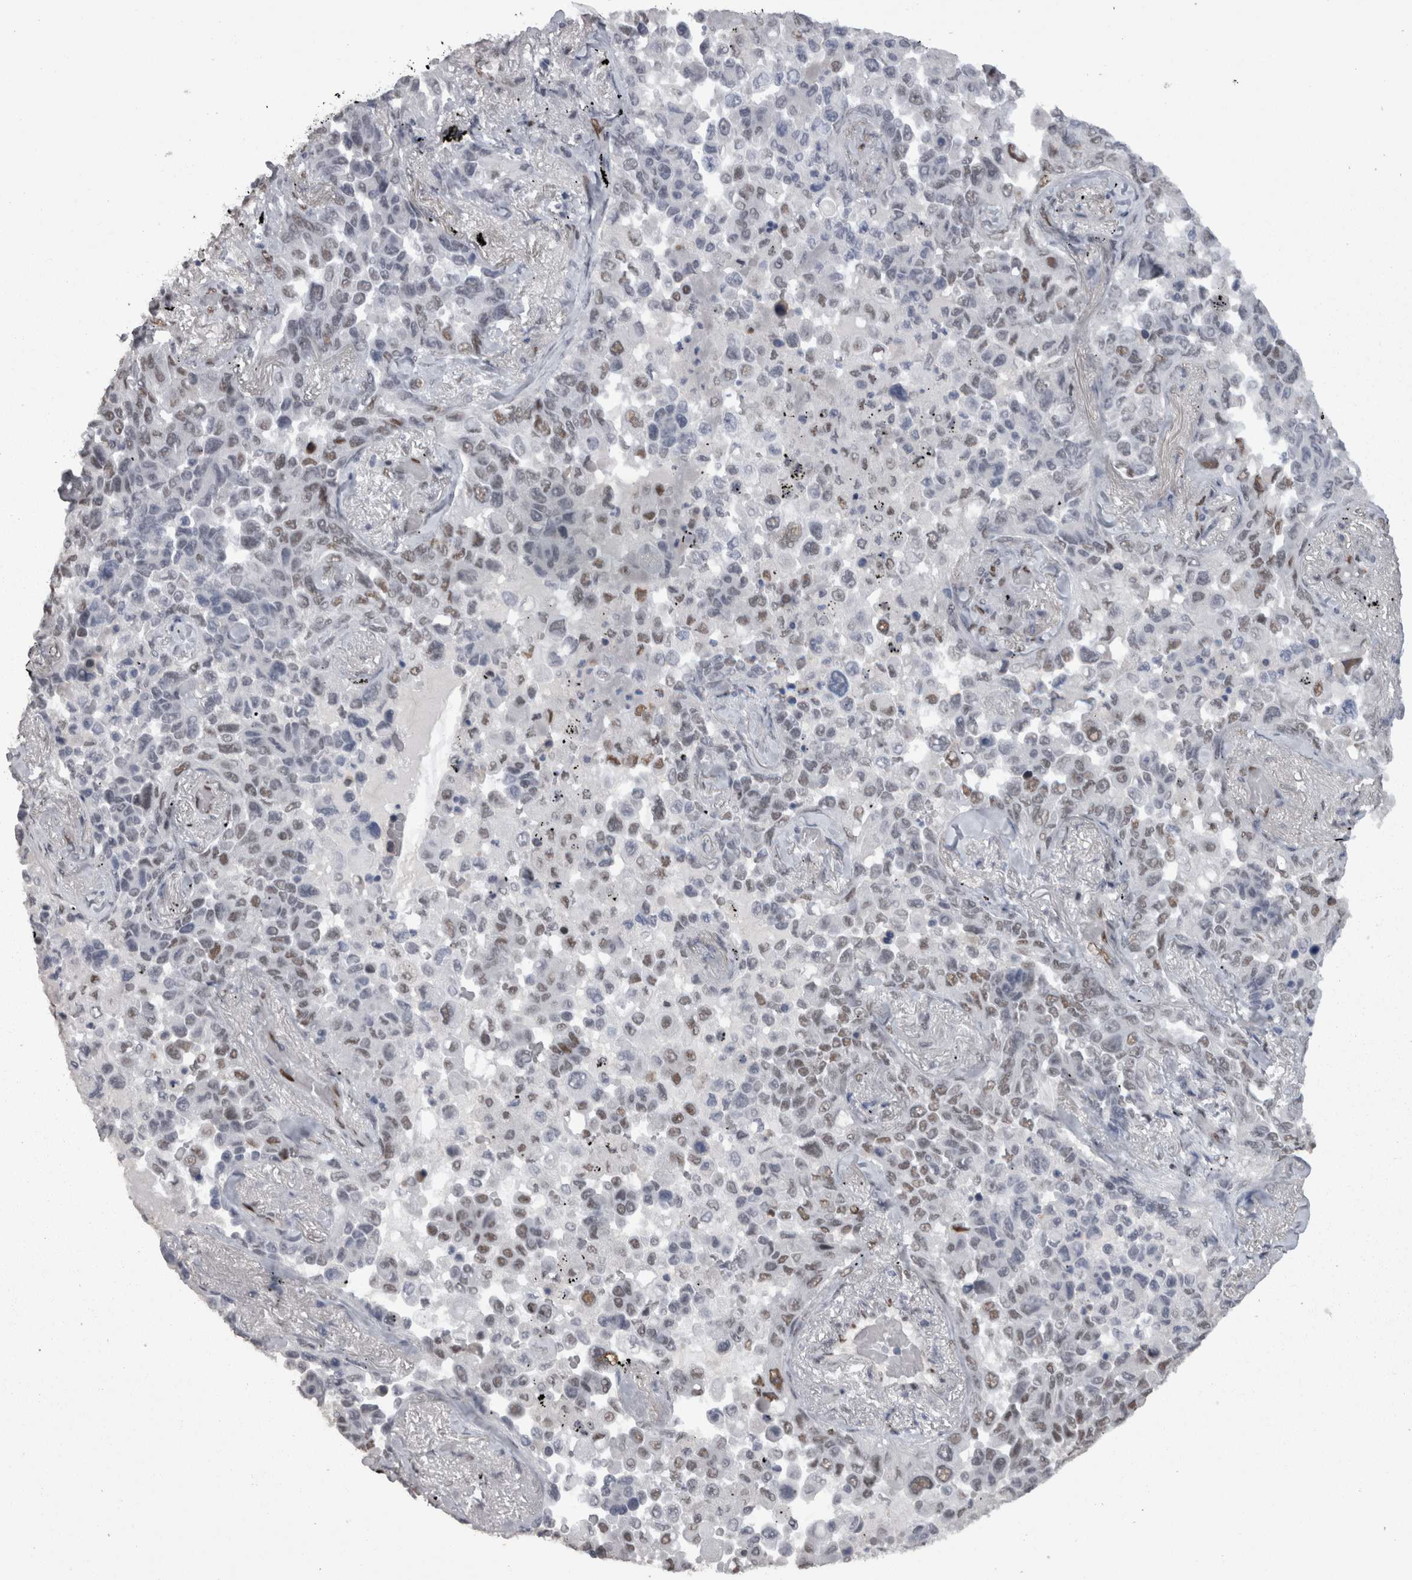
{"staining": {"intensity": "moderate", "quantity": "25%-75%", "location": "nuclear"}, "tissue": "lung cancer", "cell_type": "Tumor cells", "image_type": "cancer", "snomed": [{"axis": "morphology", "description": "Adenocarcinoma, NOS"}, {"axis": "topography", "description": "Lung"}], "caption": "Tumor cells reveal moderate nuclear expression in approximately 25%-75% of cells in adenocarcinoma (lung).", "gene": "C1orf54", "patient": {"sex": "female", "age": 67}}